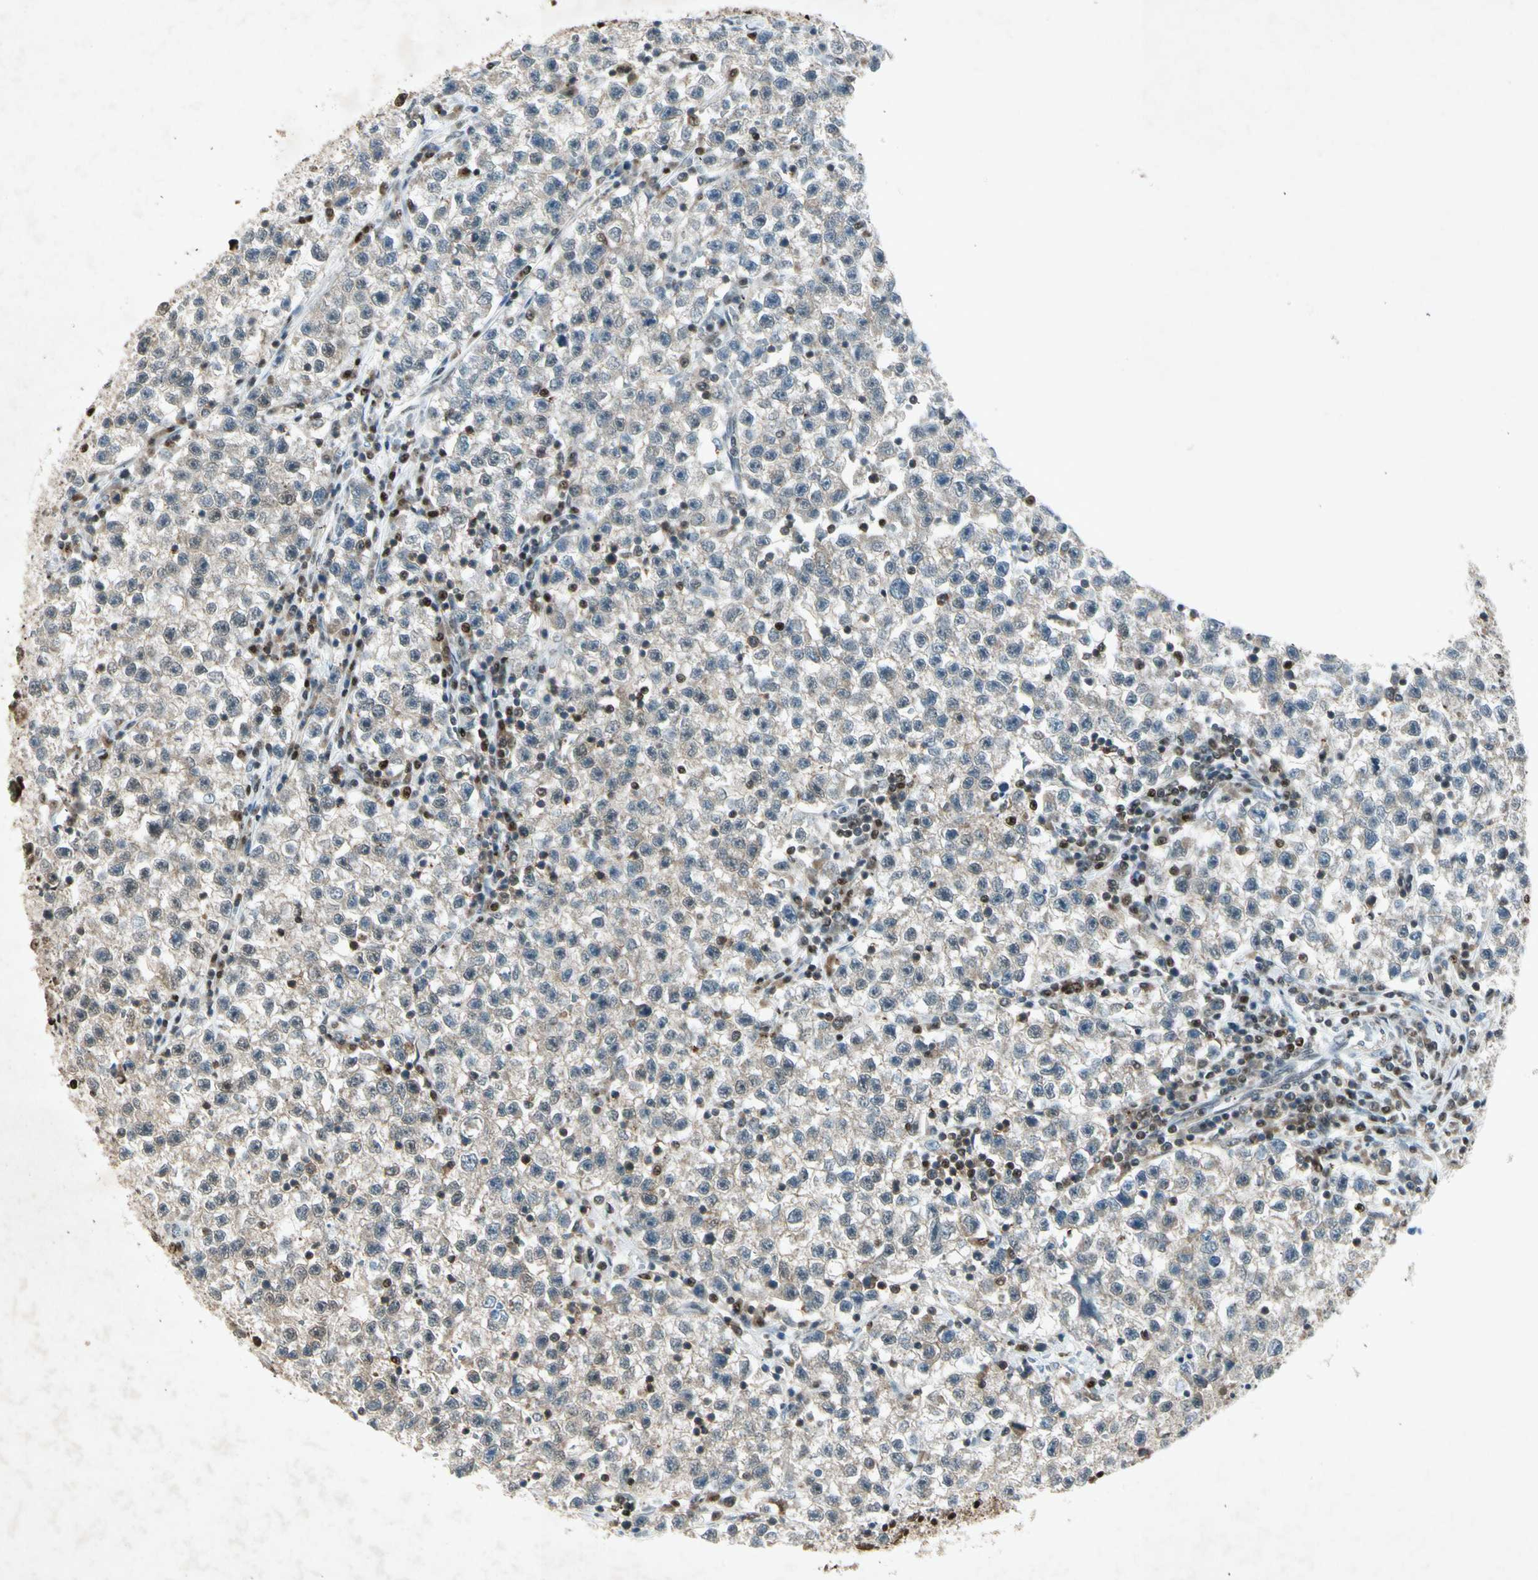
{"staining": {"intensity": "weak", "quantity": "25%-75%", "location": "cytoplasmic/membranous"}, "tissue": "testis cancer", "cell_type": "Tumor cells", "image_type": "cancer", "snomed": [{"axis": "morphology", "description": "Seminoma, NOS"}, {"axis": "topography", "description": "Testis"}], "caption": "IHC of testis cancer demonstrates low levels of weak cytoplasmic/membranous expression in approximately 25%-75% of tumor cells.", "gene": "RNF43", "patient": {"sex": "male", "age": 22}}